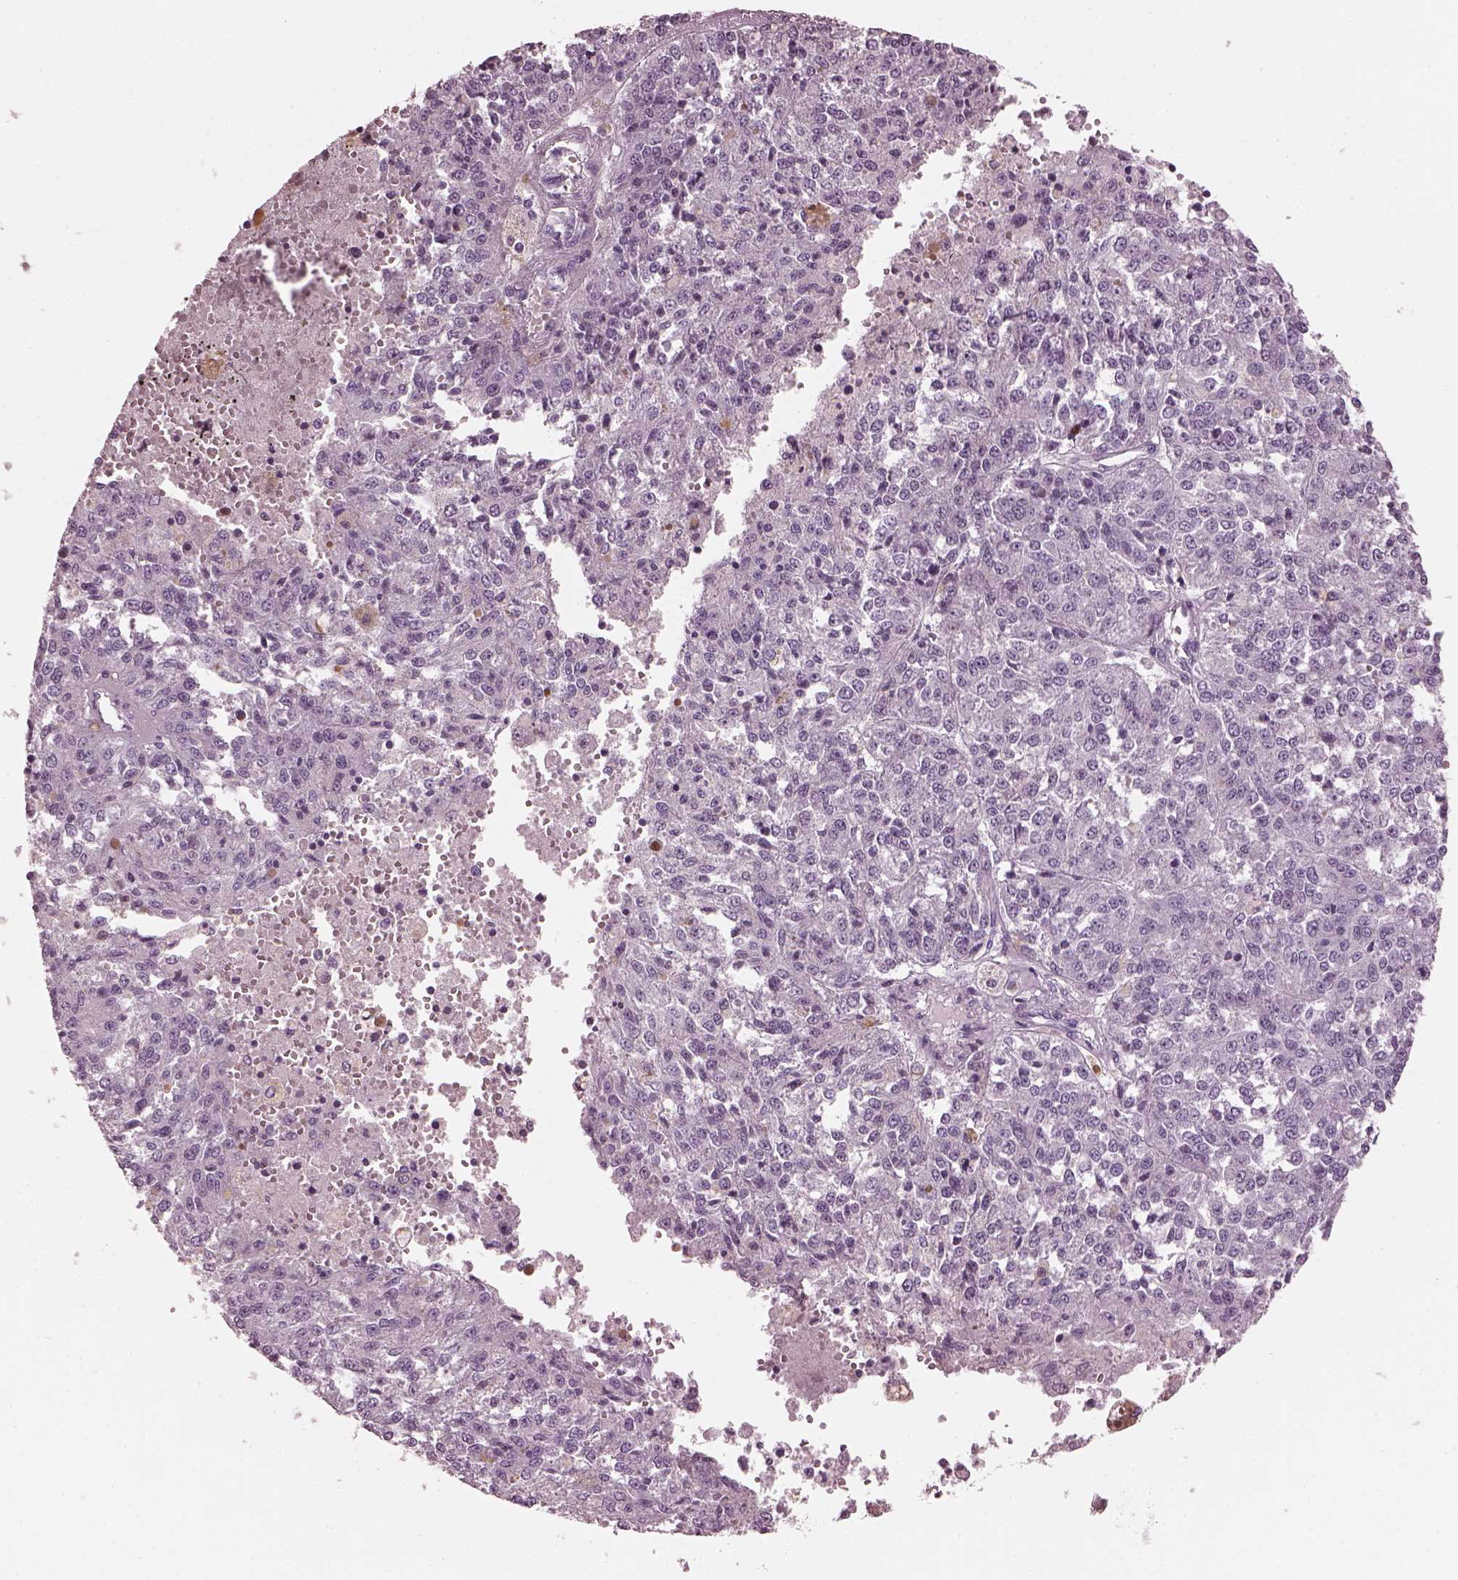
{"staining": {"intensity": "negative", "quantity": "none", "location": "none"}, "tissue": "melanoma", "cell_type": "Tumor cells", "image_type": "cancer", "snomed": [{"axis": "morphology", "description": "Malignant melanoma, Metastatic site"}, {"axis": "topography", "description": "Lymph node"}], "caption": "DAB immunohistochemical staining of melanoma exhibits no significant positivity in tumor cells.", "gene": "HYDIN", "patient": {"sex": "female", "age": 64}}